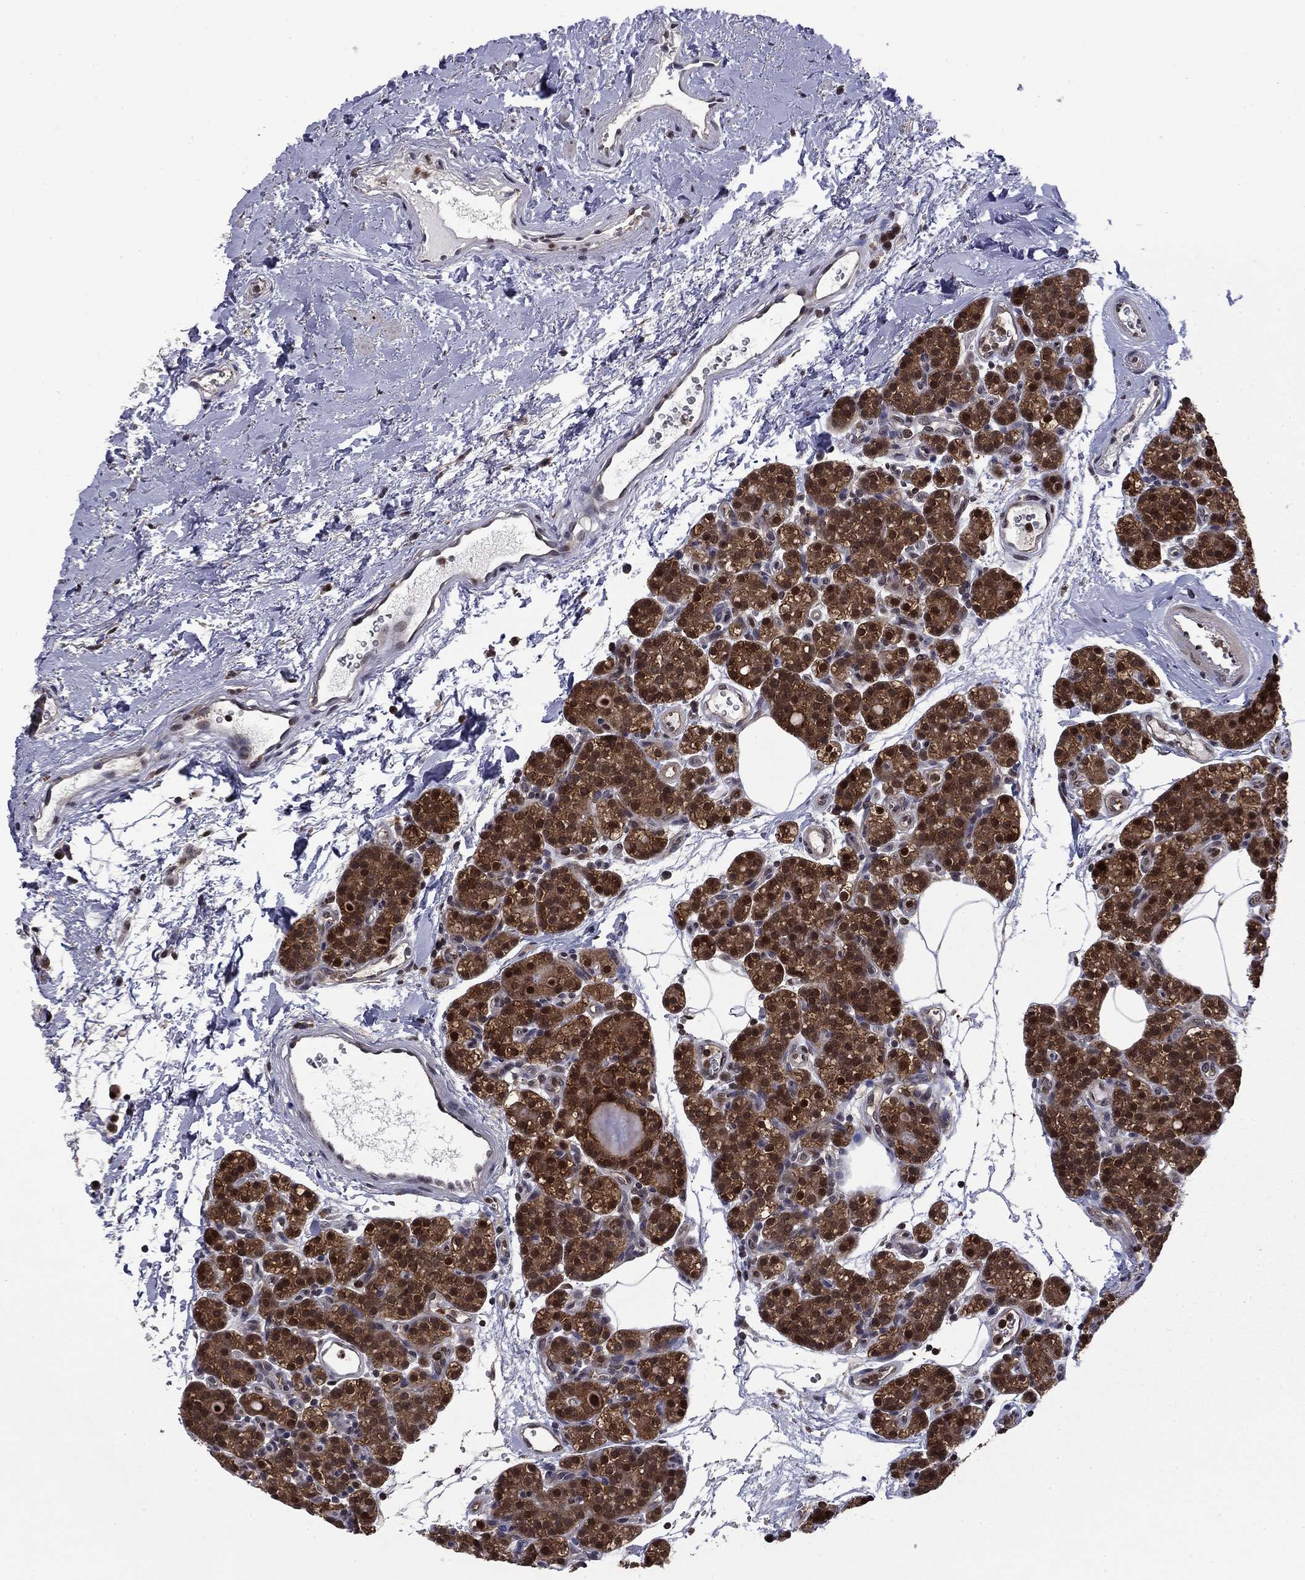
{"staining": {"intensity": "strong", "quantity": ">75%", "location": "cytoplasmic/membranous,nuclear"}, "tissue": "parathyroid gland", "cell_type": "Glandular cells", "image_type": "normal", "snomed": [{"axis": "morphology", "description": "Normal tissue, NOS"}, {"axis": "topography", "description": "Parathyroid gland"}], "caption": "Protein expression analysis of unremarkable parathyroid gland shows strong cytoplasmic/membranous,nuclear expression in approximately >75% of glandular cells.", "gene": "PSMD2", "patient": {"sex": "female", "age": 67}}